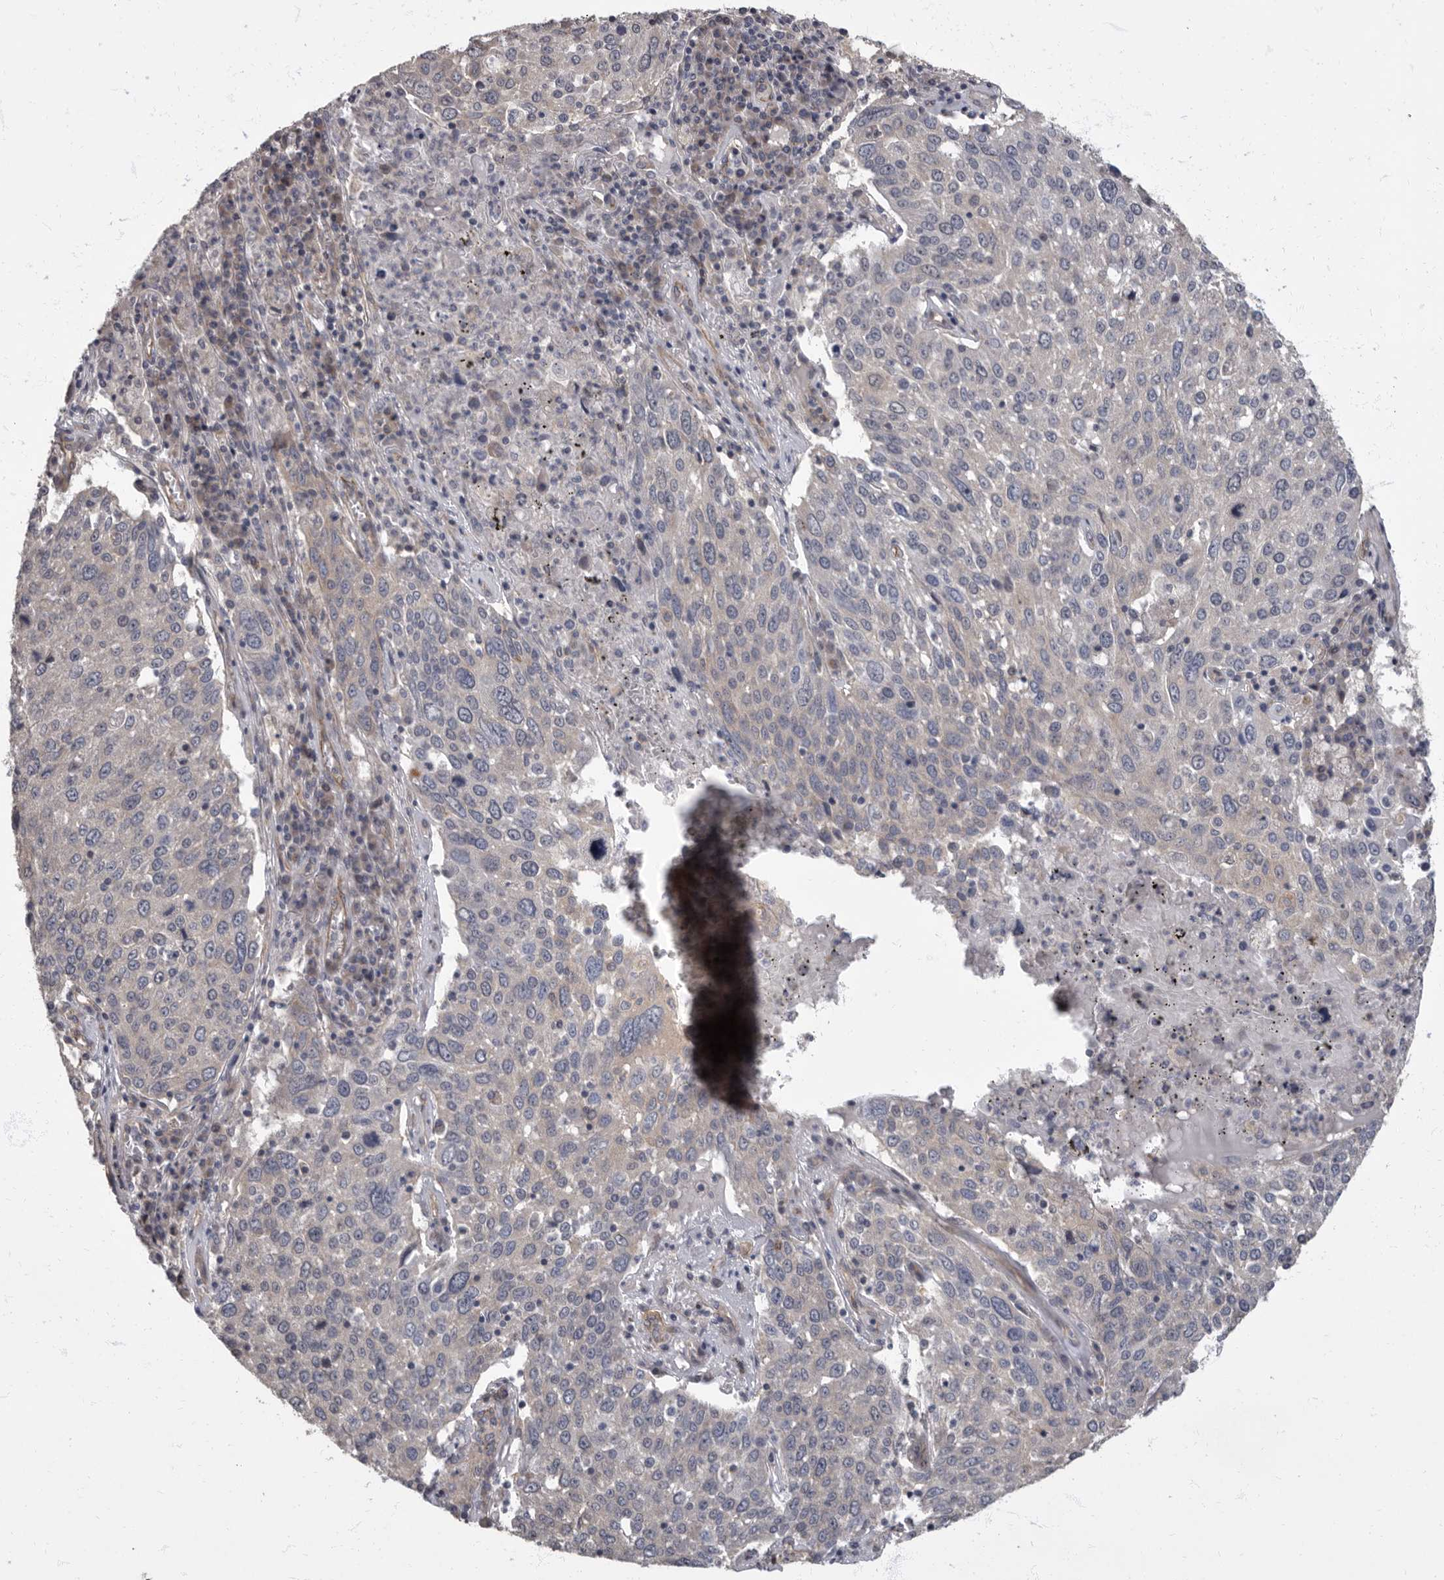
{"staining": {"intensity": "negative", "quantity": "none", "location": "none"}, "tissue": "lung cancer", "cell_type": "Tumor cells", "image_type": "cancer", "snomed": [{"axis": "morphology", "description": "Squamous cell carcinoma, NOS"}, {"axis": "topography", "description": "Lung"}], "caption": "The immunohistochemistry (IHC) photomicrograph has no significant expression in tumor cells of lung cancer tissue.", "gene": "PDK1", "patient": {"sex": "male", "age": 65}}